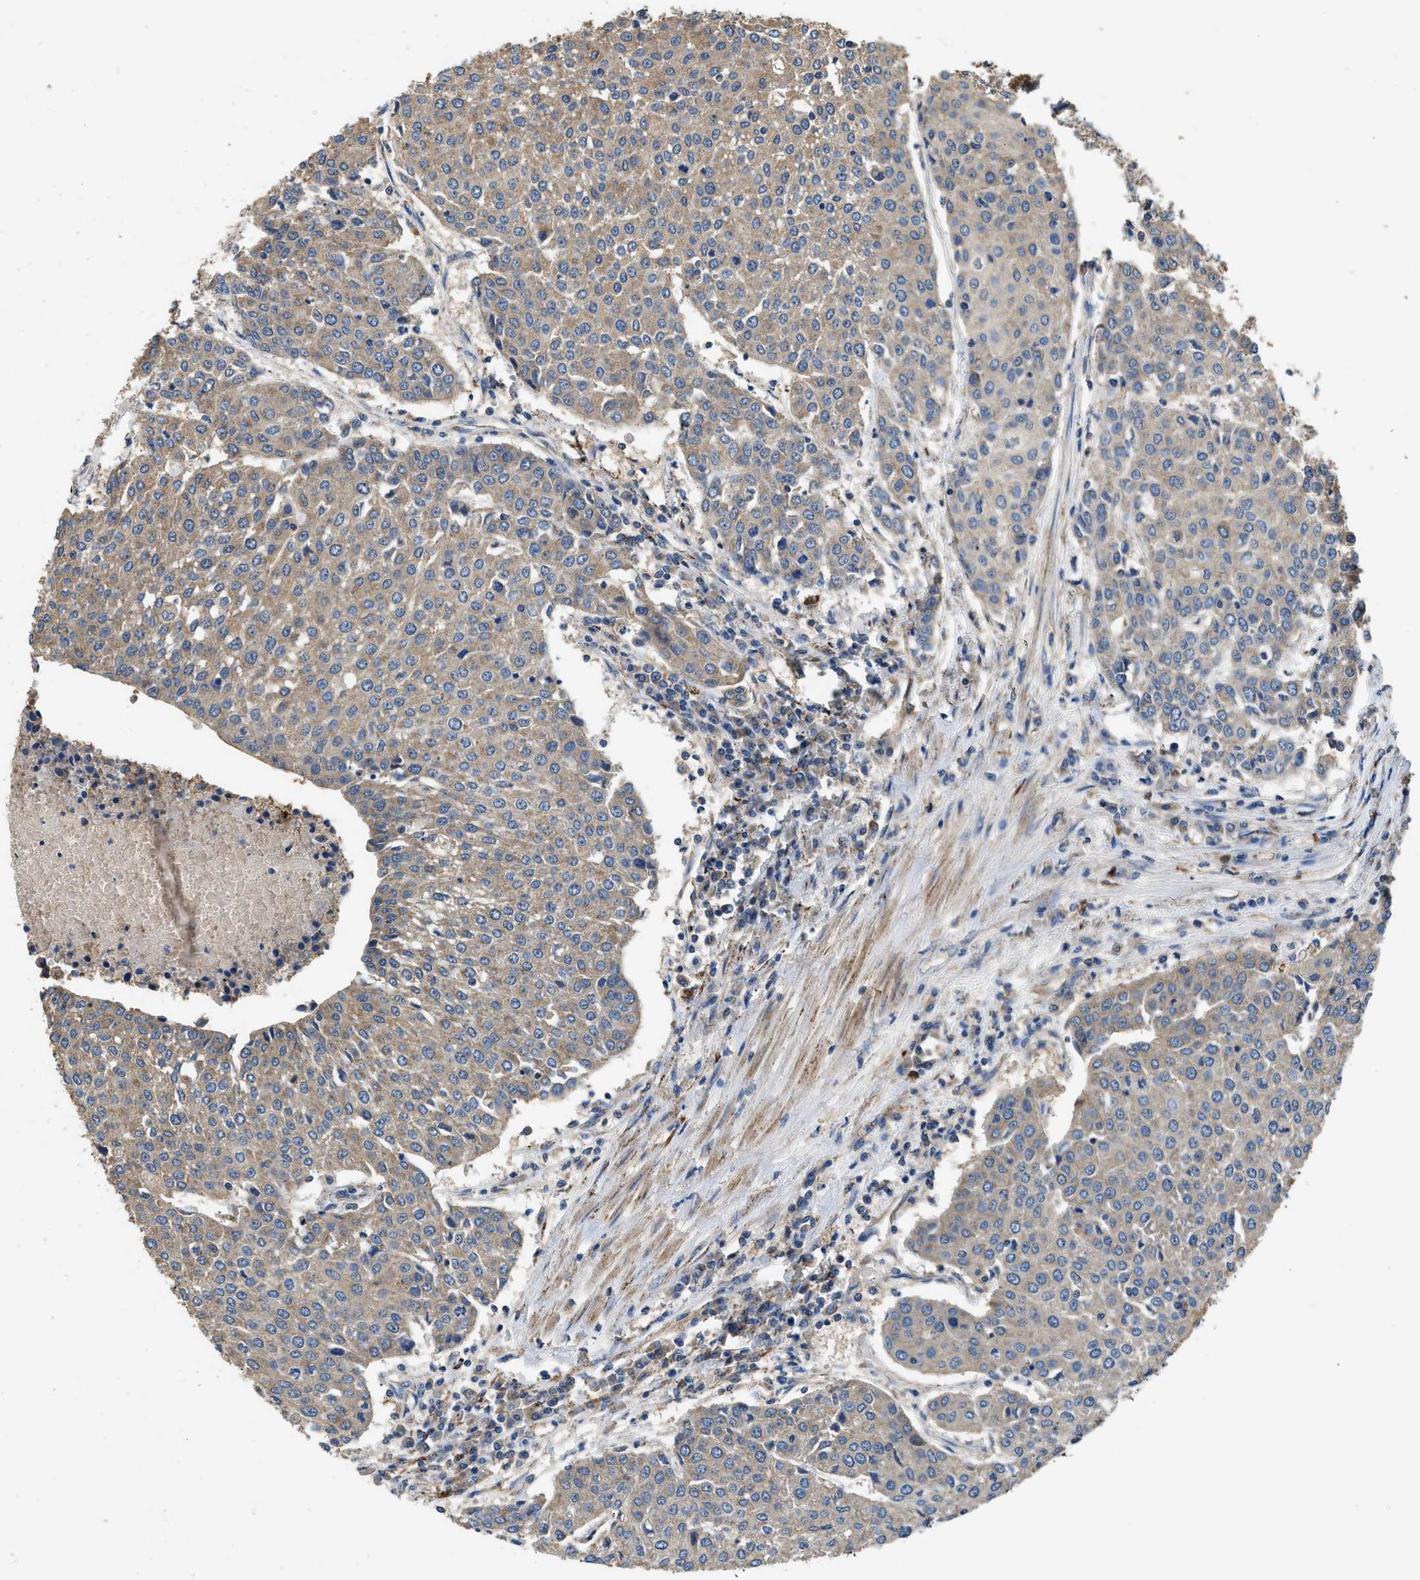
{"staining": {"intensity": "moderate", "quantity": ">75%", "location": "cytoplasmic/membranous"}, "tissue": "urothelial cancer", "cell_type": "Tumor cells", "image_type": "cancer", "snomed": [{"axis": "morphology", "description": "Urothelial carcinoma, High grade"}, {"axis": "topography", "description": "Urinary bladder"}], "caption": "High-power microscopy captured an immunohistochemistry (IHC) histopathology image of urothelial cancer, revealing moderate cytoplasmic/membranous expression in about >75% of tumor cells.", "gene": "CDK15", "patient": {"sex": "female", "age": 85}}